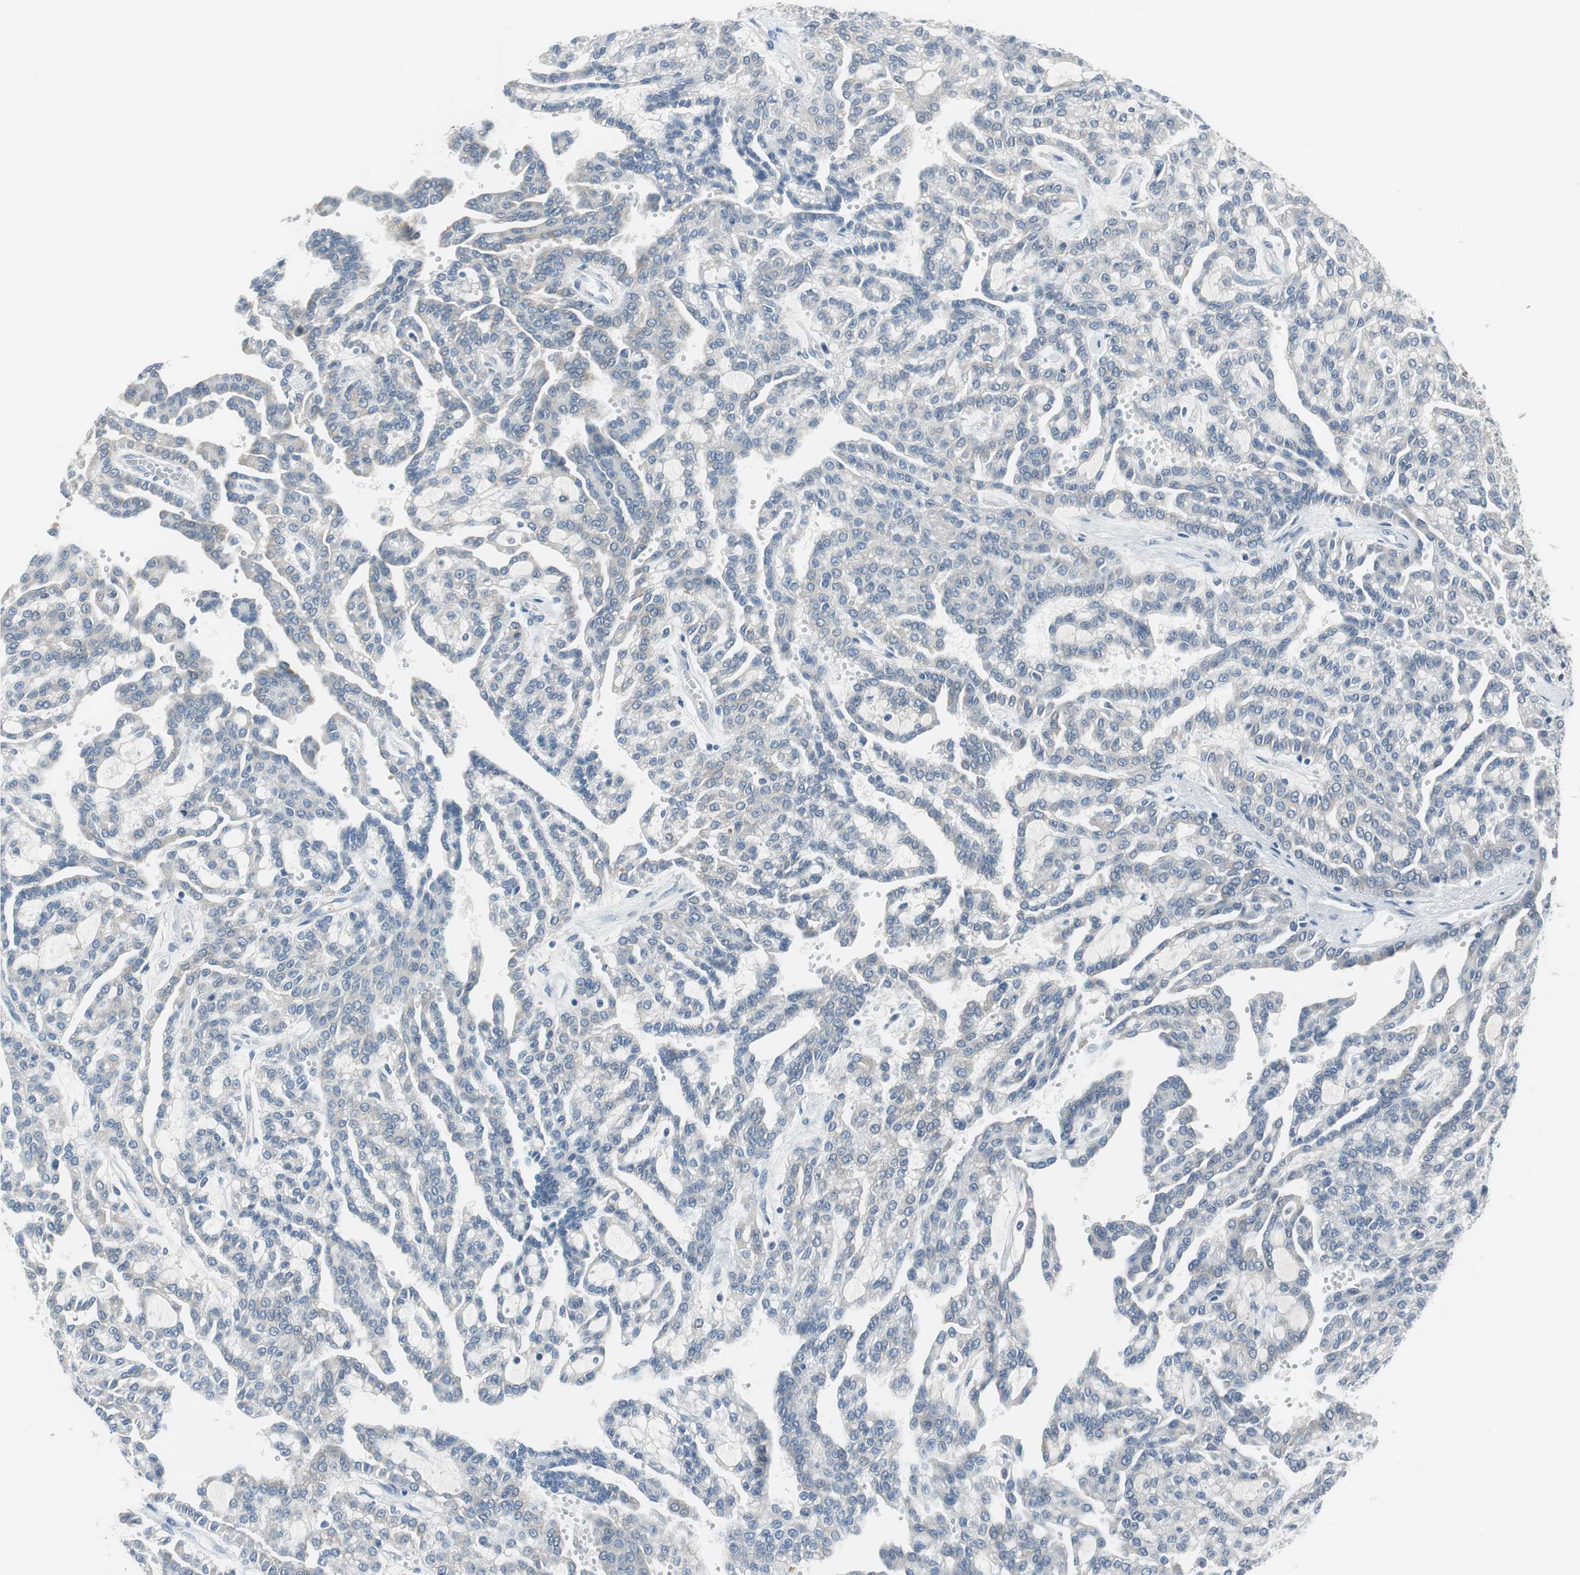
{"staining": {"intensity": "negative", "quantity": "none", "location": "none"}, "tissue": "renal cancer", "cell_type": "Tumor cells", "image_type": "cancer", "snomed": [{"axis": "morphology", "description": "Adenocarcinoma, NOS"}, {"axis": "topography", "description": "Kidney"}], "caption": "This image is of renal cancer (adenocarcinoma) stained with immunohistochemistry to label a protein in brown with the nuclei are counter-stained blue. There is no positivity in tumor cells.", "gene": "PLAA", "patient": {"sex": "male", "age": 63}}